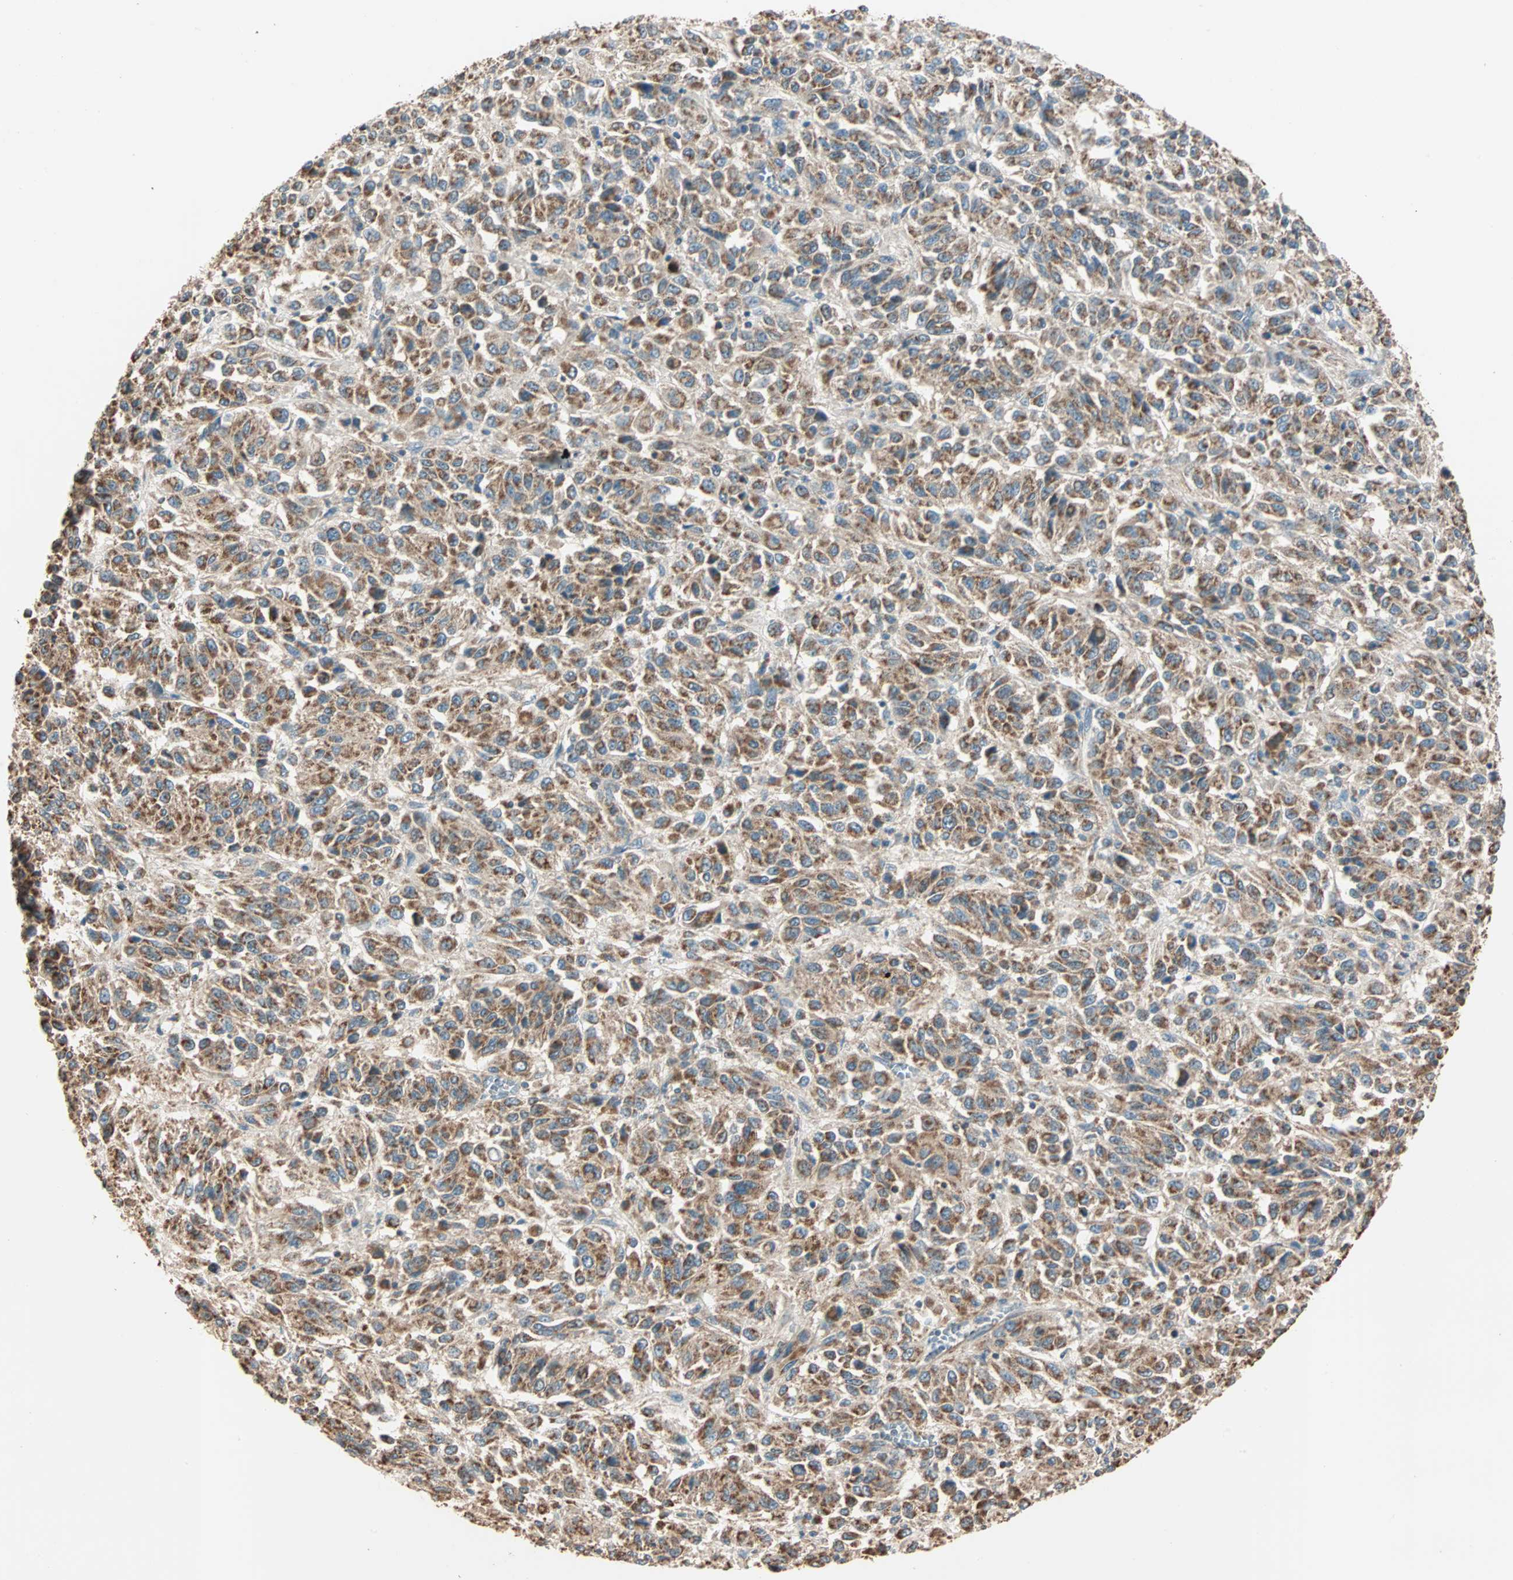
{"staining": {"intensity": "moderate", "quantity": ">75%", "location": "cytoplasmic/membranous"}, "tissue": "melanoma", "cell_type": "Tumor cells", "image_type": "cancer", "snomed": [{"axis": "morphology", "description": "Malignant melanoma, Metastatic site"}, {"axis": "topography", "description": "Lung"}], "caption": "A histopathology image showing moderate cytoplasmic/membranous positivity in about >75% of tumor cells in malignant melanoma (metastatic site), as visualized by brown immunohistochemical staining.", "gene": "EIF4G2", "patient": {"sex": "male", "age": 64}}